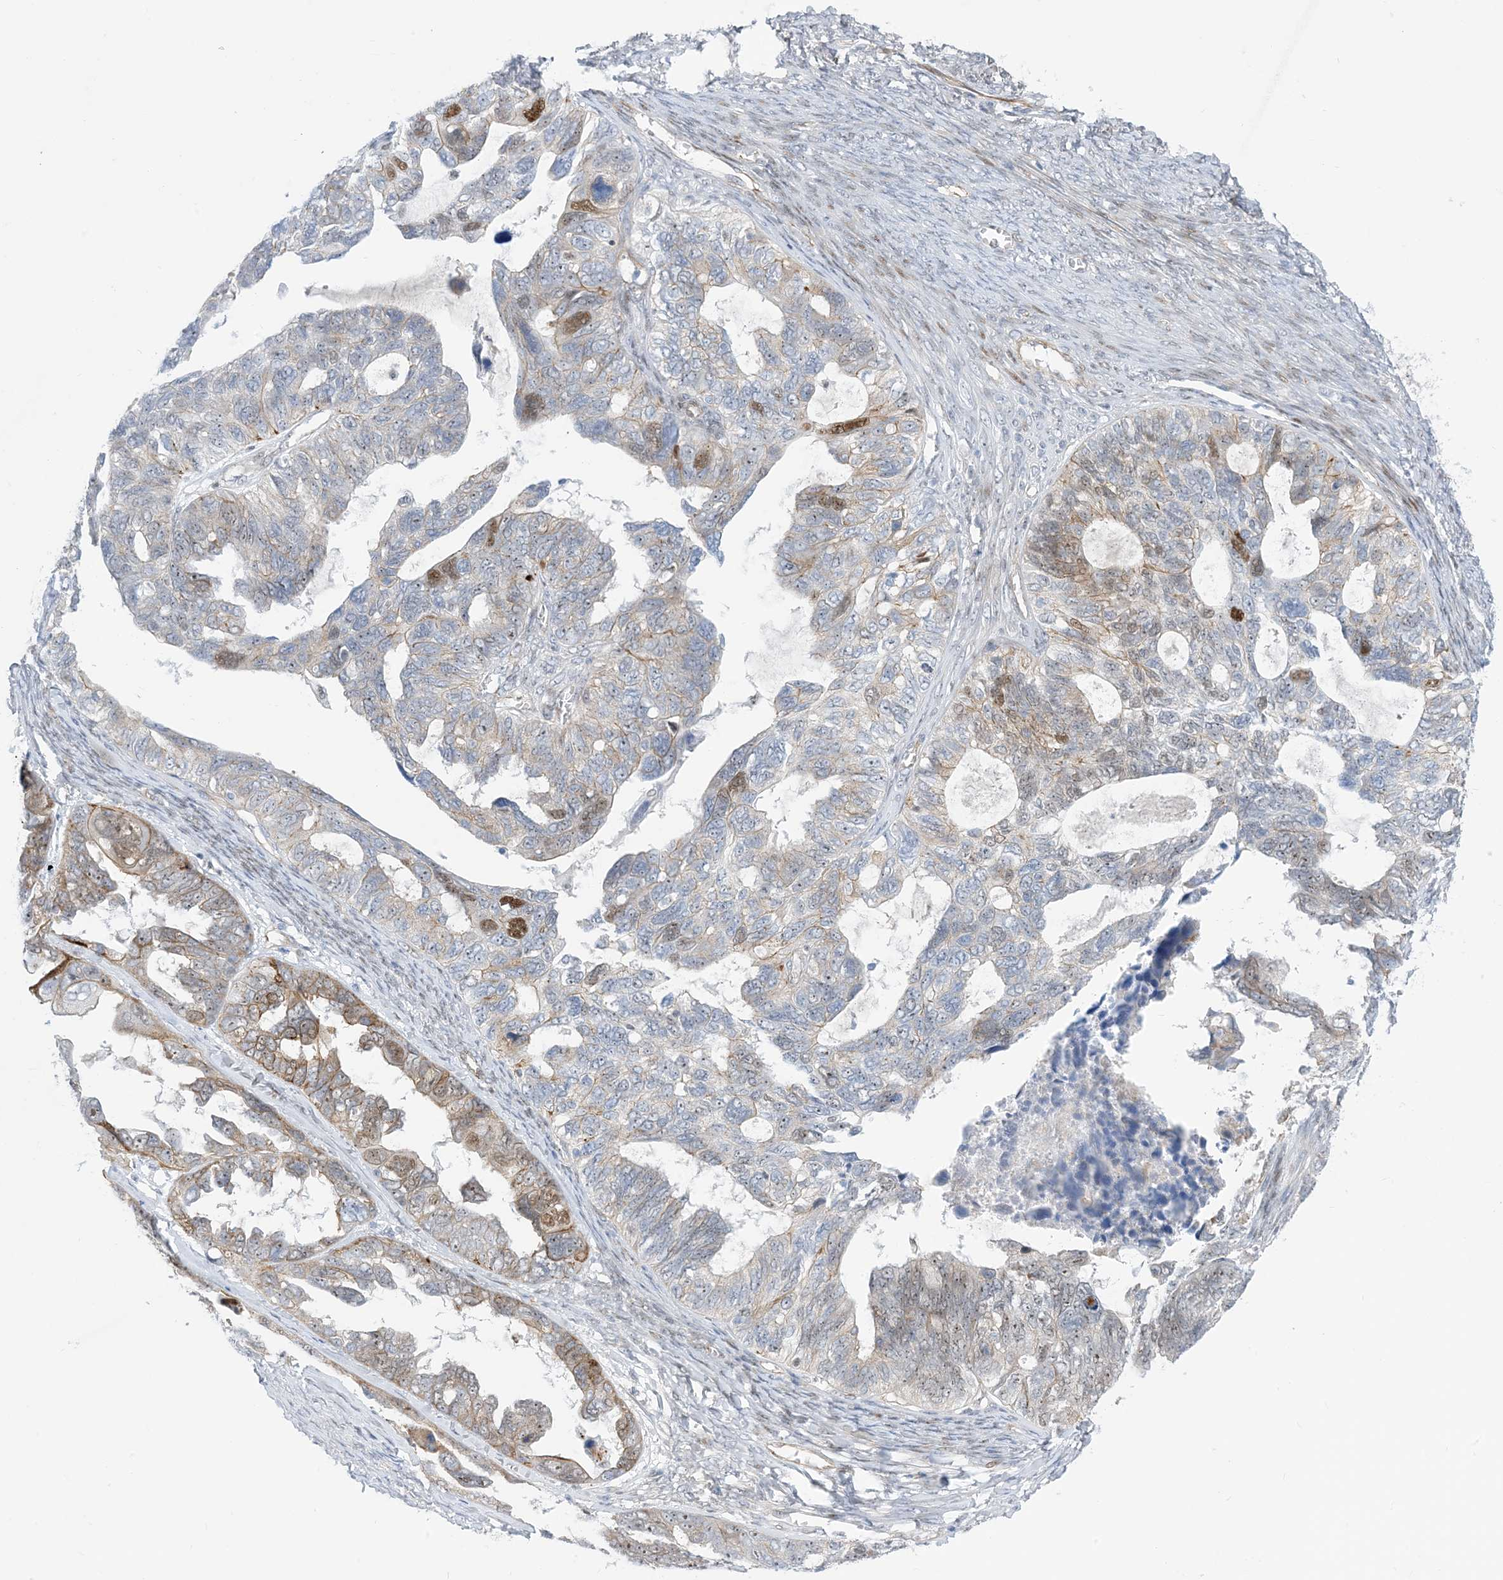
{"staining": {"intensity": "moderate", "quantity": "<25%", "location": "cytoplasmic/membranous,nuclear"}, "tissue": "ovarian cancer", "cell_type": "Tumor cells", "image_type": "cancer", "snomed": [{"axis": "morphology", "description": "Cystadenocarcinoma, serous, NOS"}, {"axis": "topography", "description": "Ovary"}], "caption": "Tumor cells demonstrate moderate cytoplasmic/membranous and nuclear expression in approximately <25% of cells in ovarian cancer (serous cystadenocarcinoma).", "gene": "MARS2", "patient": {"sex": "female", "age": 79}}